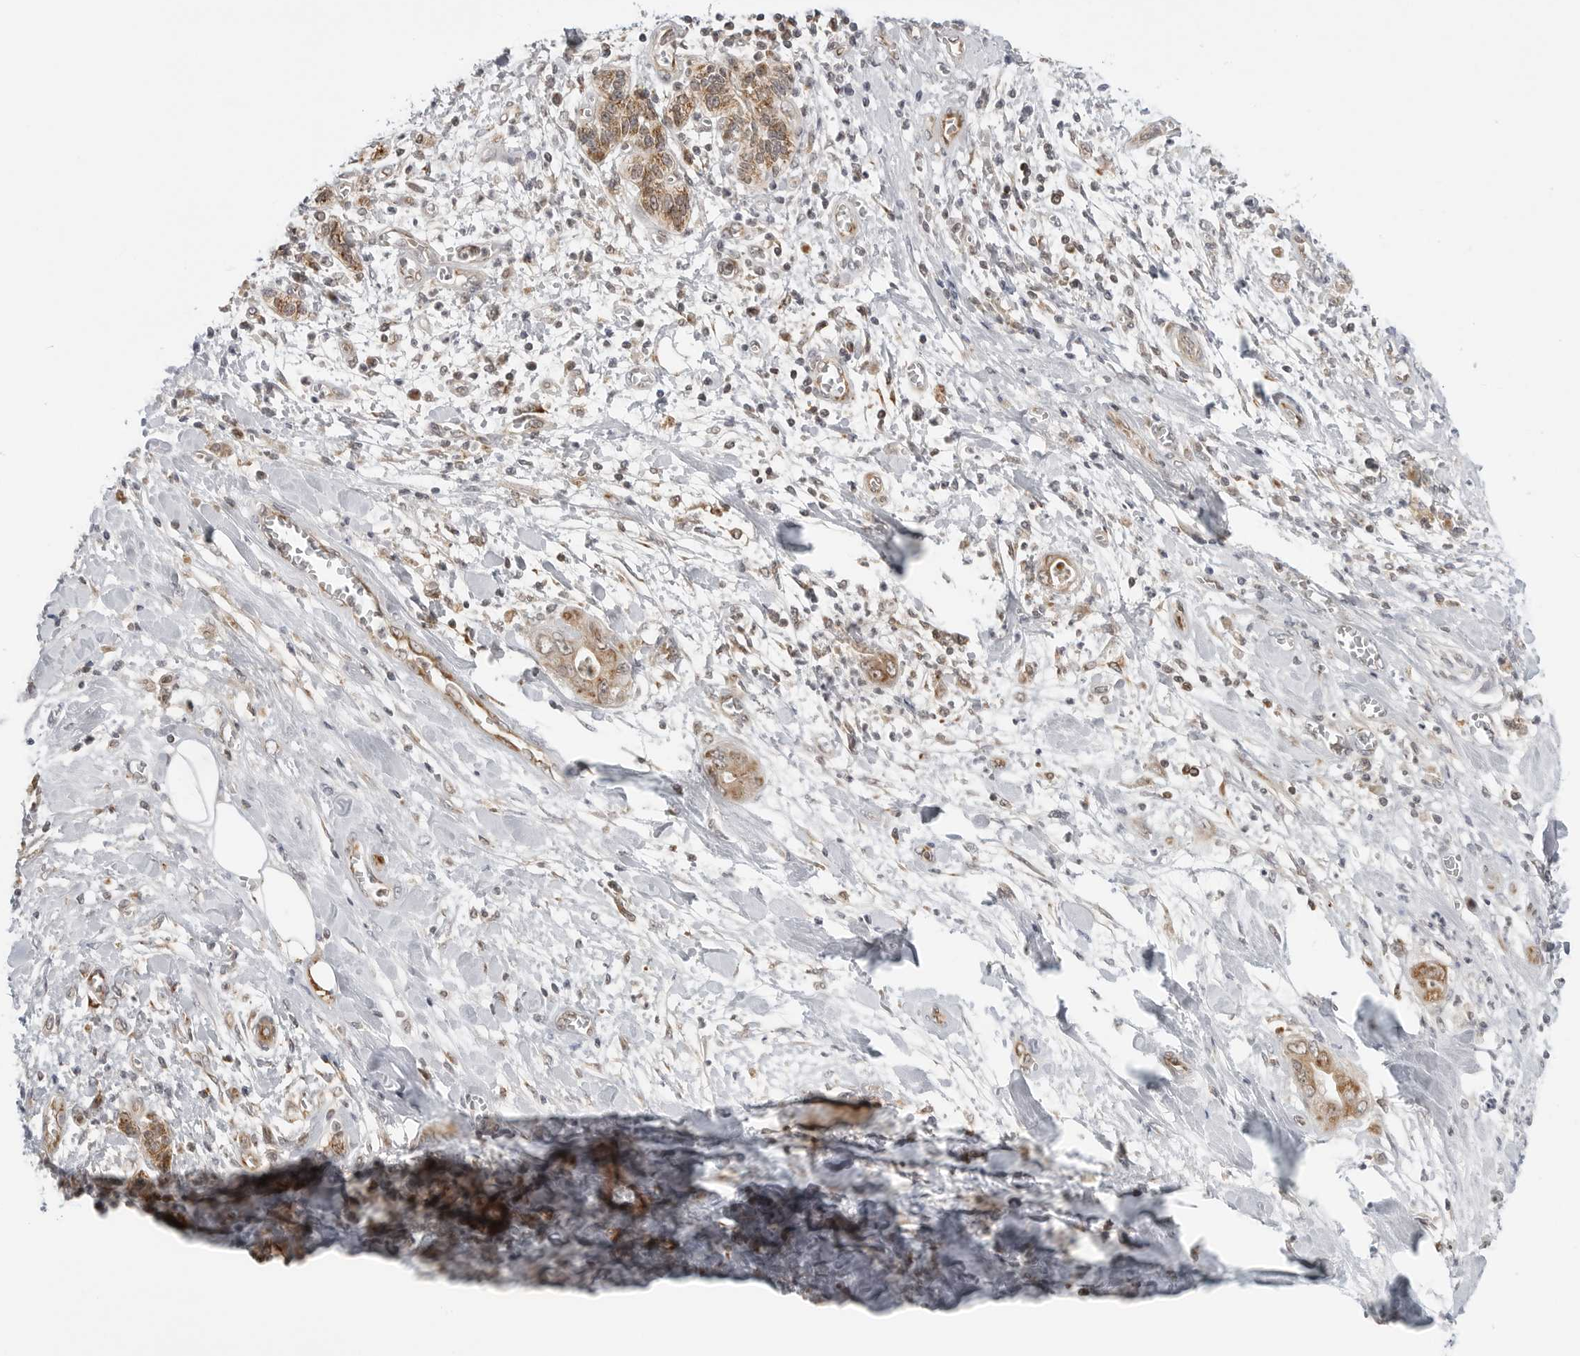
{"staining": {"intensity": "moderate", "quantity": "25%-75%", "location": "cytoplasmic/membranous"}, "tissue": "pancreatic cancer", "cell_type": "Tumor cells", "image_type": "cancer", "snomed": [{"axis": "morphology", "description": "Adenocarcinoma, NOS"}, {"axis": "topography", "description": "Pancreas"}], "caption": "Moderate cytoplasmic/membranous protein expression is identified in approximately 25%-75% of tumor cells in pancreatic cancer (adenocarcinoma).", "gene": "PEX2", "patient": {"sex": "female", "age": 78}}